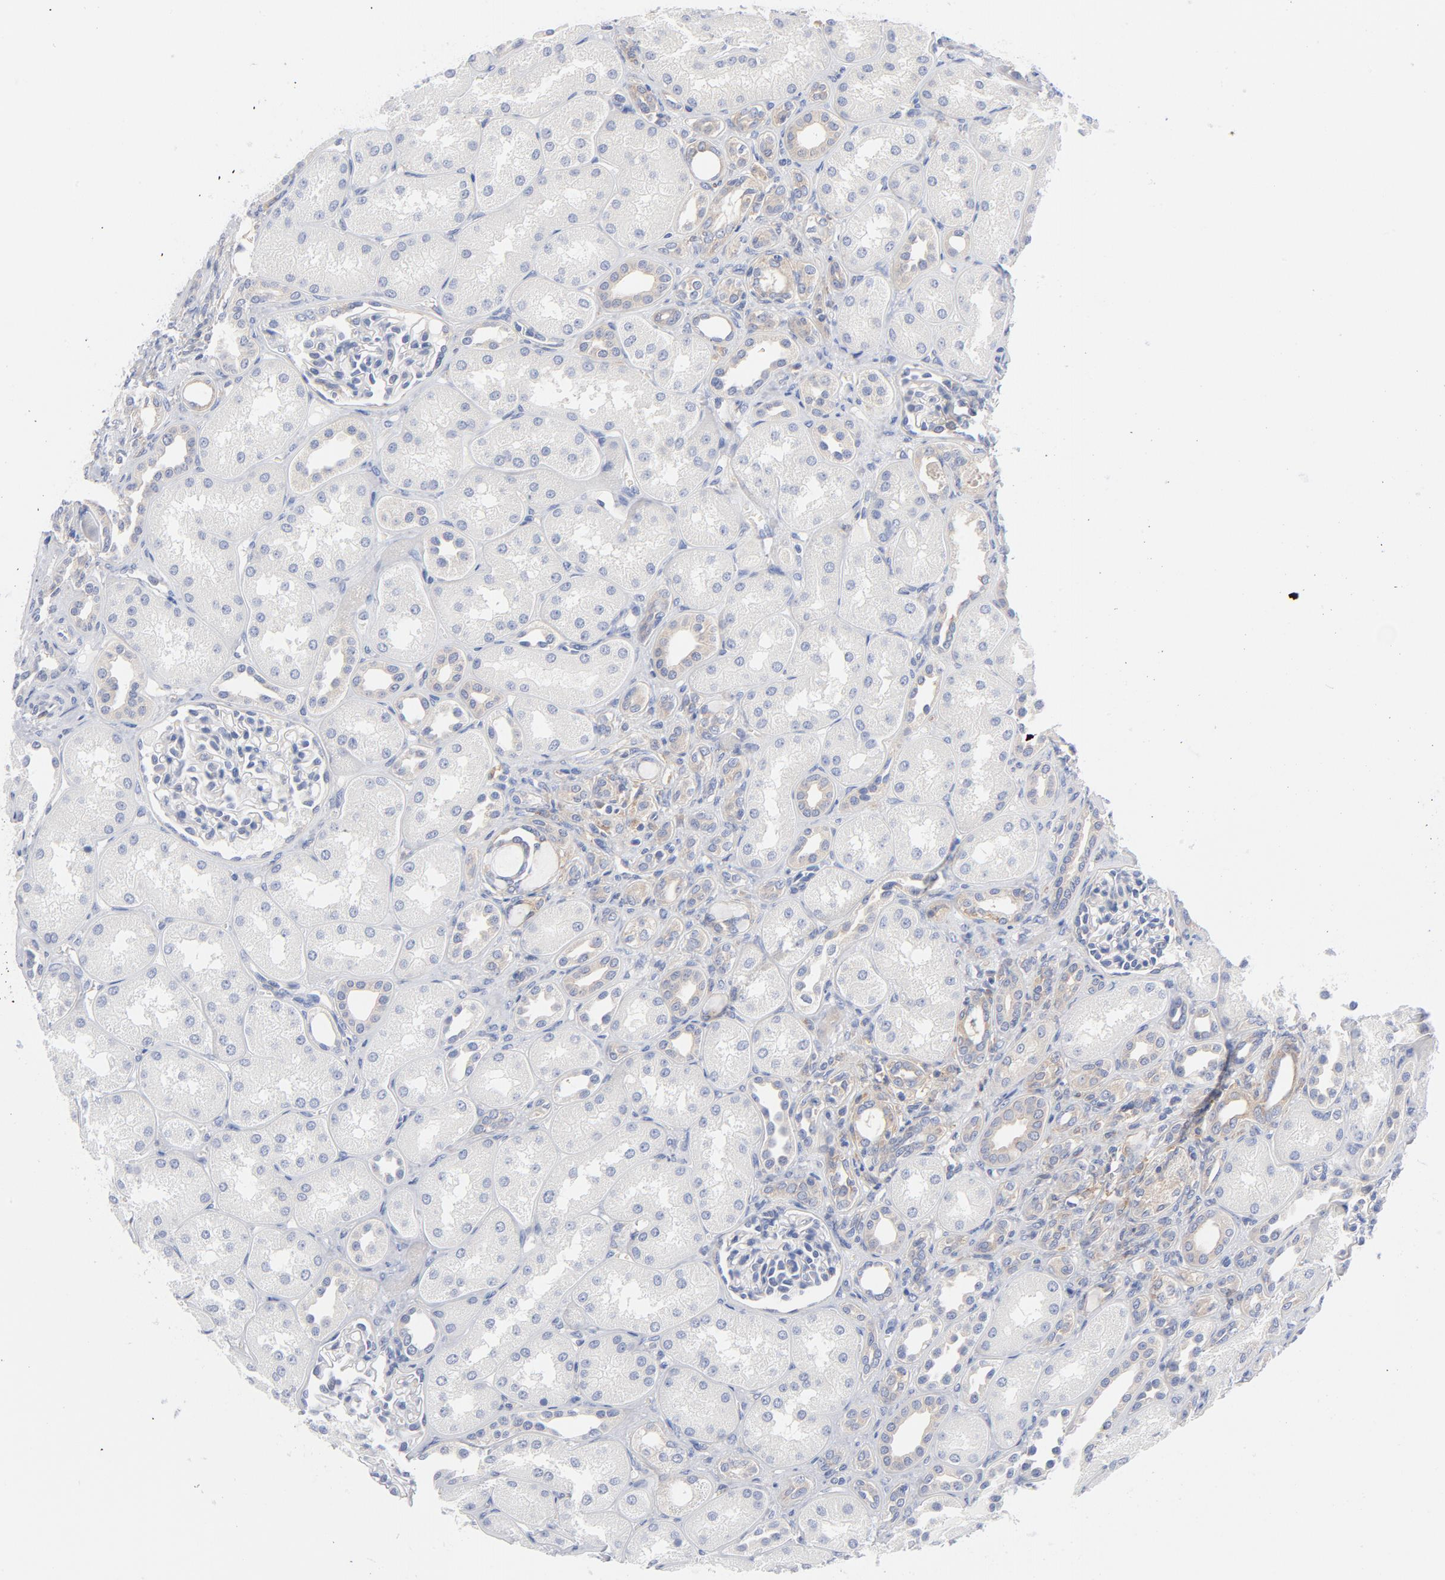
{"staining": {"intensity": "negative", "quantity": "none", "location": "none"}, "tissue": "kidney", "cell_type": "Cells in glomeruli", "image_type": "normal", "snomed": [{"axis": "morphology", "description": "Normal tissue, NOS"}, {"axis": "topography", "description": "Kidney"}], "caption": "High magnification brightfield microscopy of benign kidney stained with DAB (brown) and counterstained with hematoxylin (blue): cells in glomeruli show no significant positivity. Brightfield microscopy of IHC stained with DAB (3,3'-diaminobenzidine) (brown) and hematoxylin (blue), captured at high magnification.", "gene": "CD86", "patient": {"sex": "male", "age": 7}}